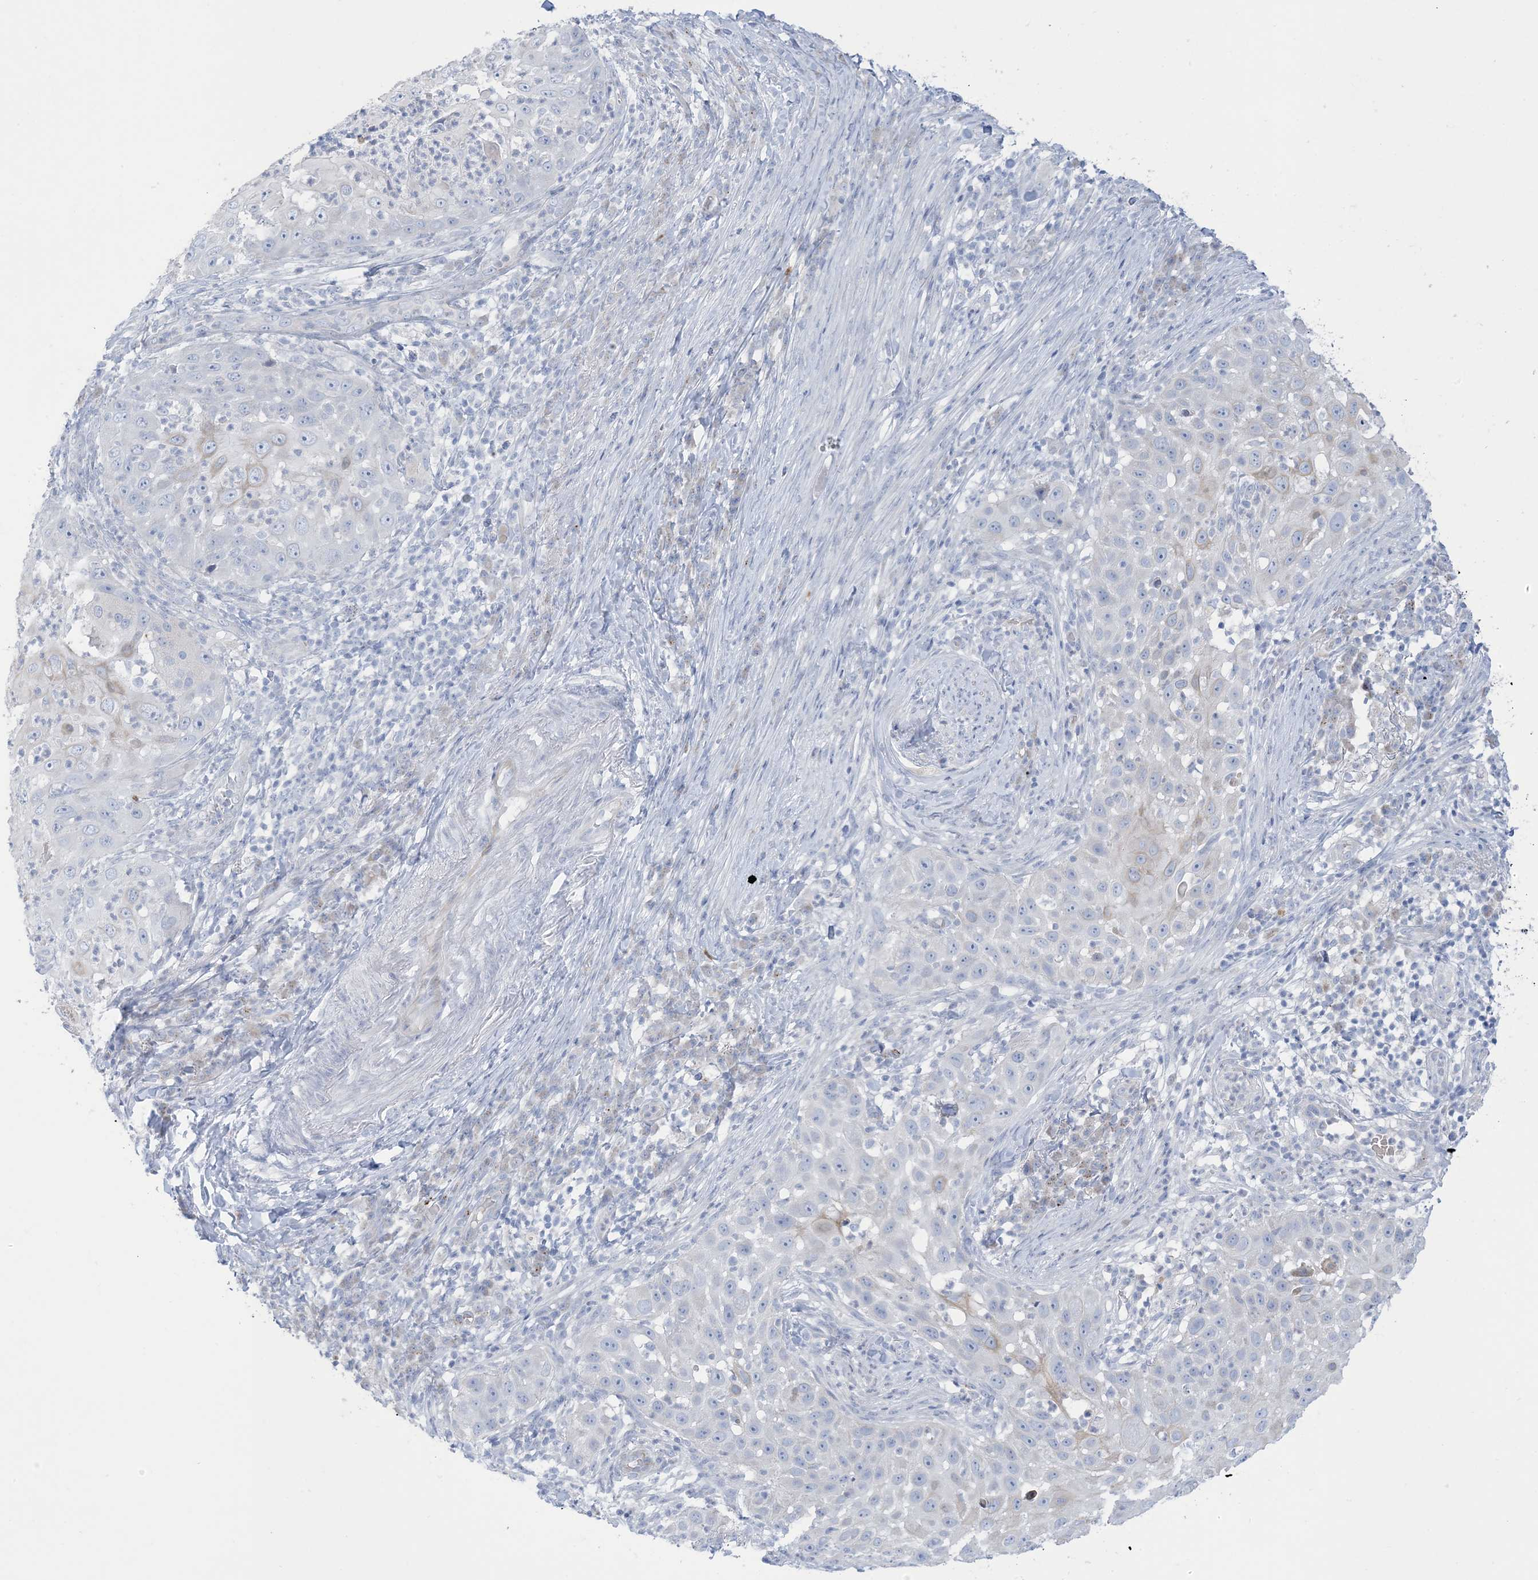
{"staining": {"intensity": "negative", "quantity": "none", "location": "none"}, "tissue": "skin cancer", "cell_type": "Tumor cells", "image_type": "cancer", "snomed": [{"axis": "morphology", "description": "Squamous cell carcinoma, NOS"}, {"axis": "topography", "description": "Skin"}], "caption": "The immunohistochemistry (IHC) micrograph has no significant expression in tumor cells of skin cancer (squamous cell carcinoma) tissue.", "gene": "XIRP2", "patient": {"sex": "female", "age": 44}}